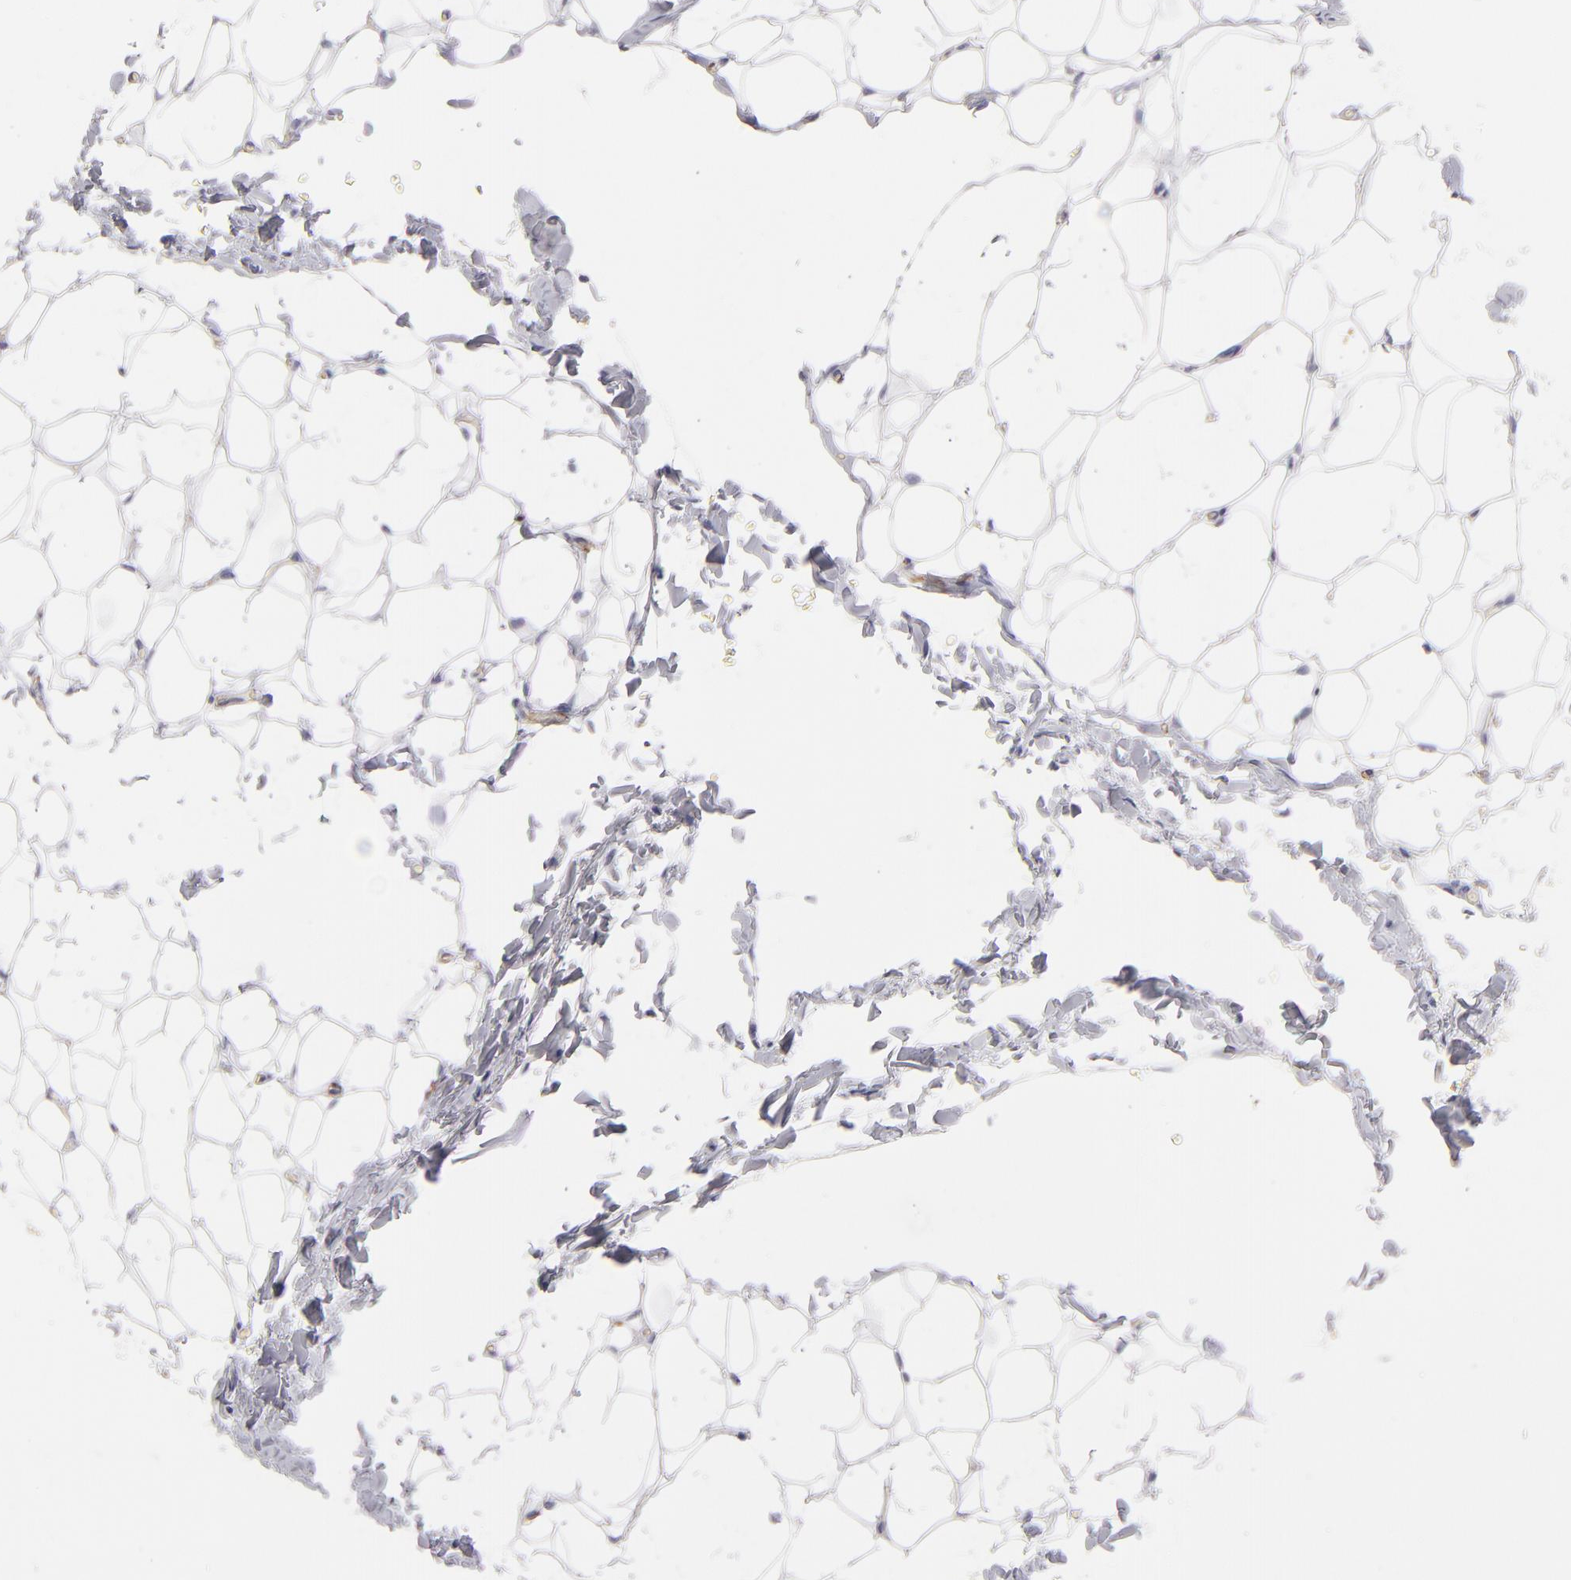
{"staining": {"intensity": "negative", "quantity": "none", "location": "none"}, "tissue": "adipose tissue", "cell_type": "Adipocytes", "image_type": "normal", "snomed": [{"axis": "morphology", "description": "Normal tissue, NOS"}, {"axis": "topography", "description": "Soft tissue"}], "caption": "DAB immunohistochemical staining of unremarkable adipose tissue exhibits no significant staining in adipocytes.", "gene": "PLVAP", "patient": {"sex": "male", "age": 26}}